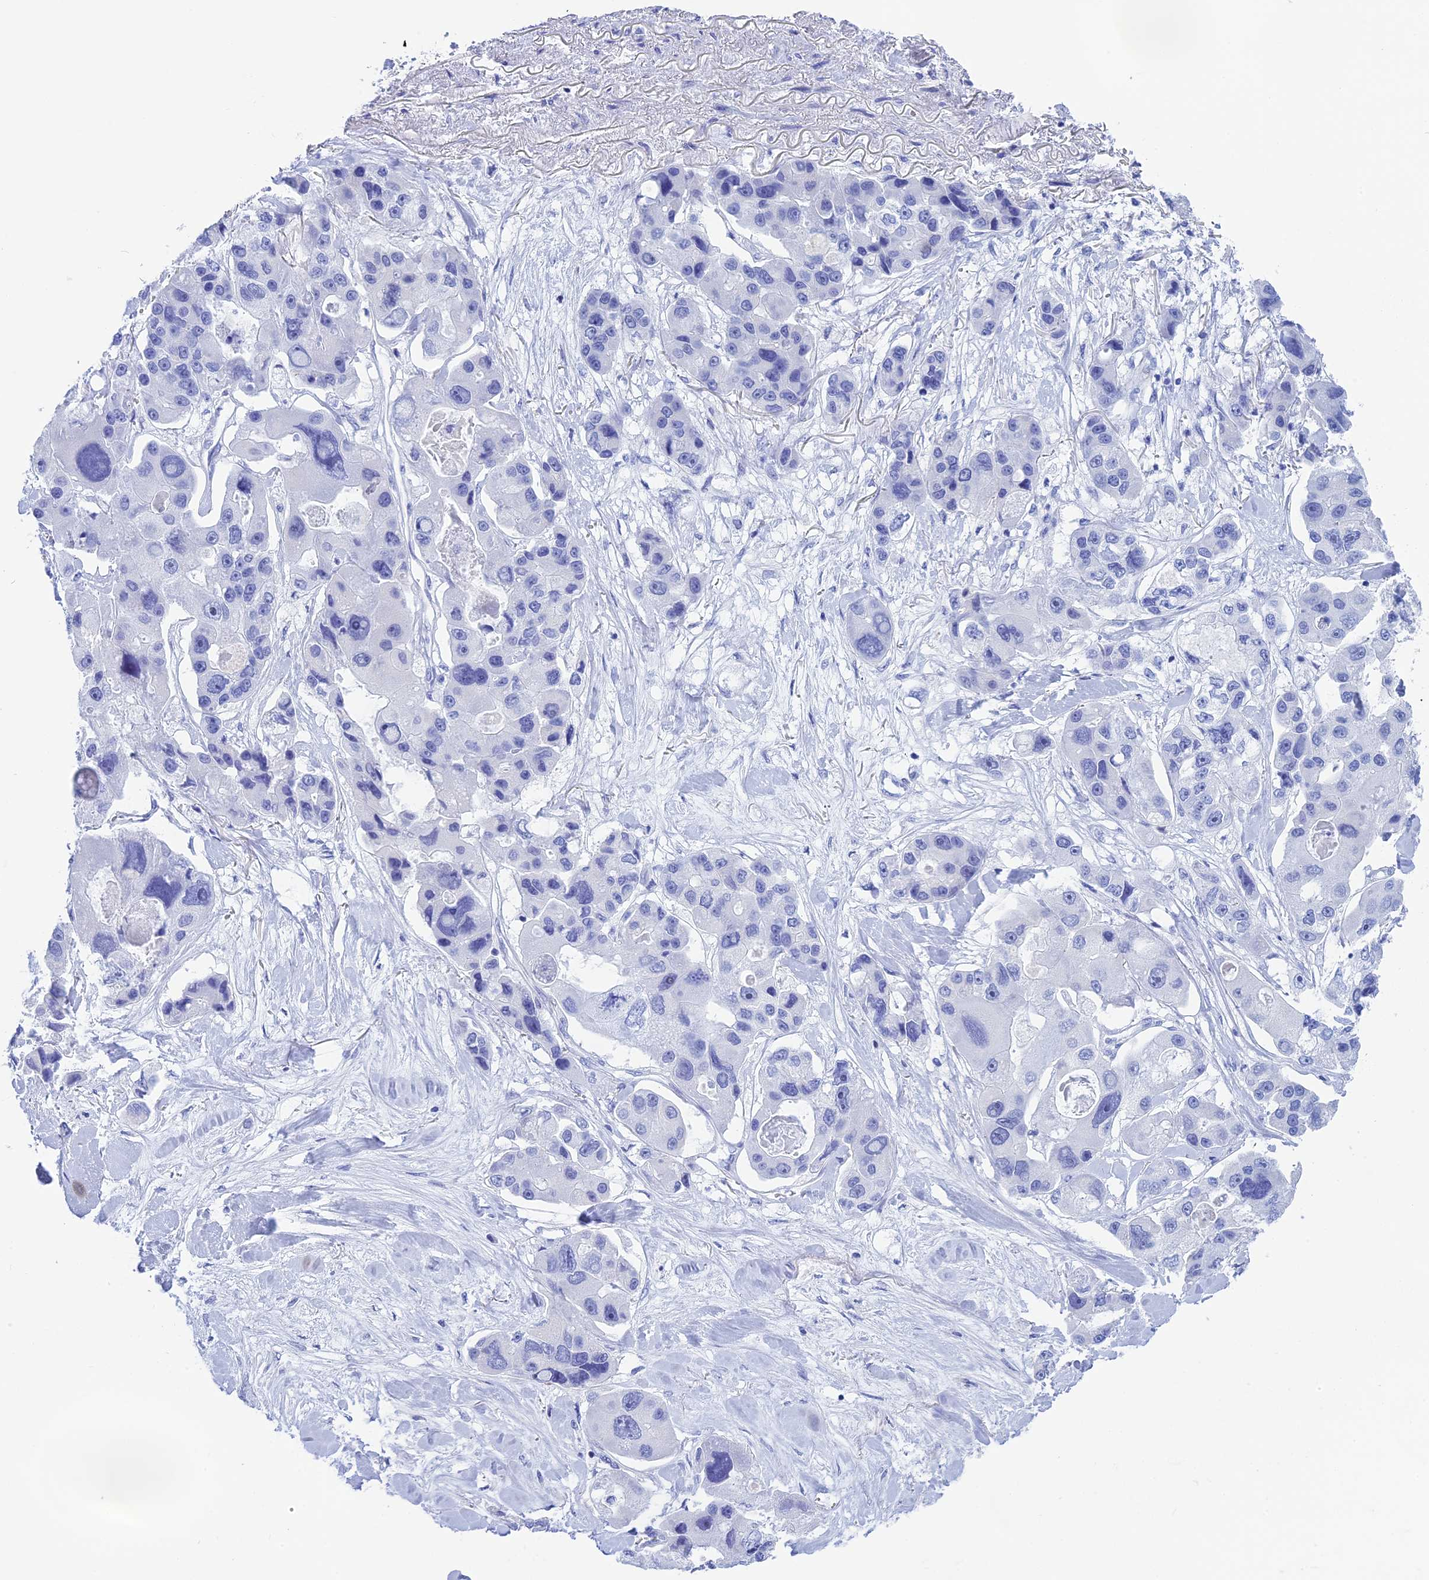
{"staining": {"intensity": "negative", "quantity": "none", "location": "none"}, "tissue": "lung cancer", "cell_type": "Tumor cells", "image_type": "cancer", "snomed": [{"axis": "morphology", "description": "Adenocarcinoma, NOS"}, {"axis": "topography", "description": "Lung"}], "caption": "Lung adenocarcinoma was stained to show a protein in brown. There is no significant staining in tumor cells.", "gene": "ERICH4", "patient": {"sex": "female", "age": 54}}